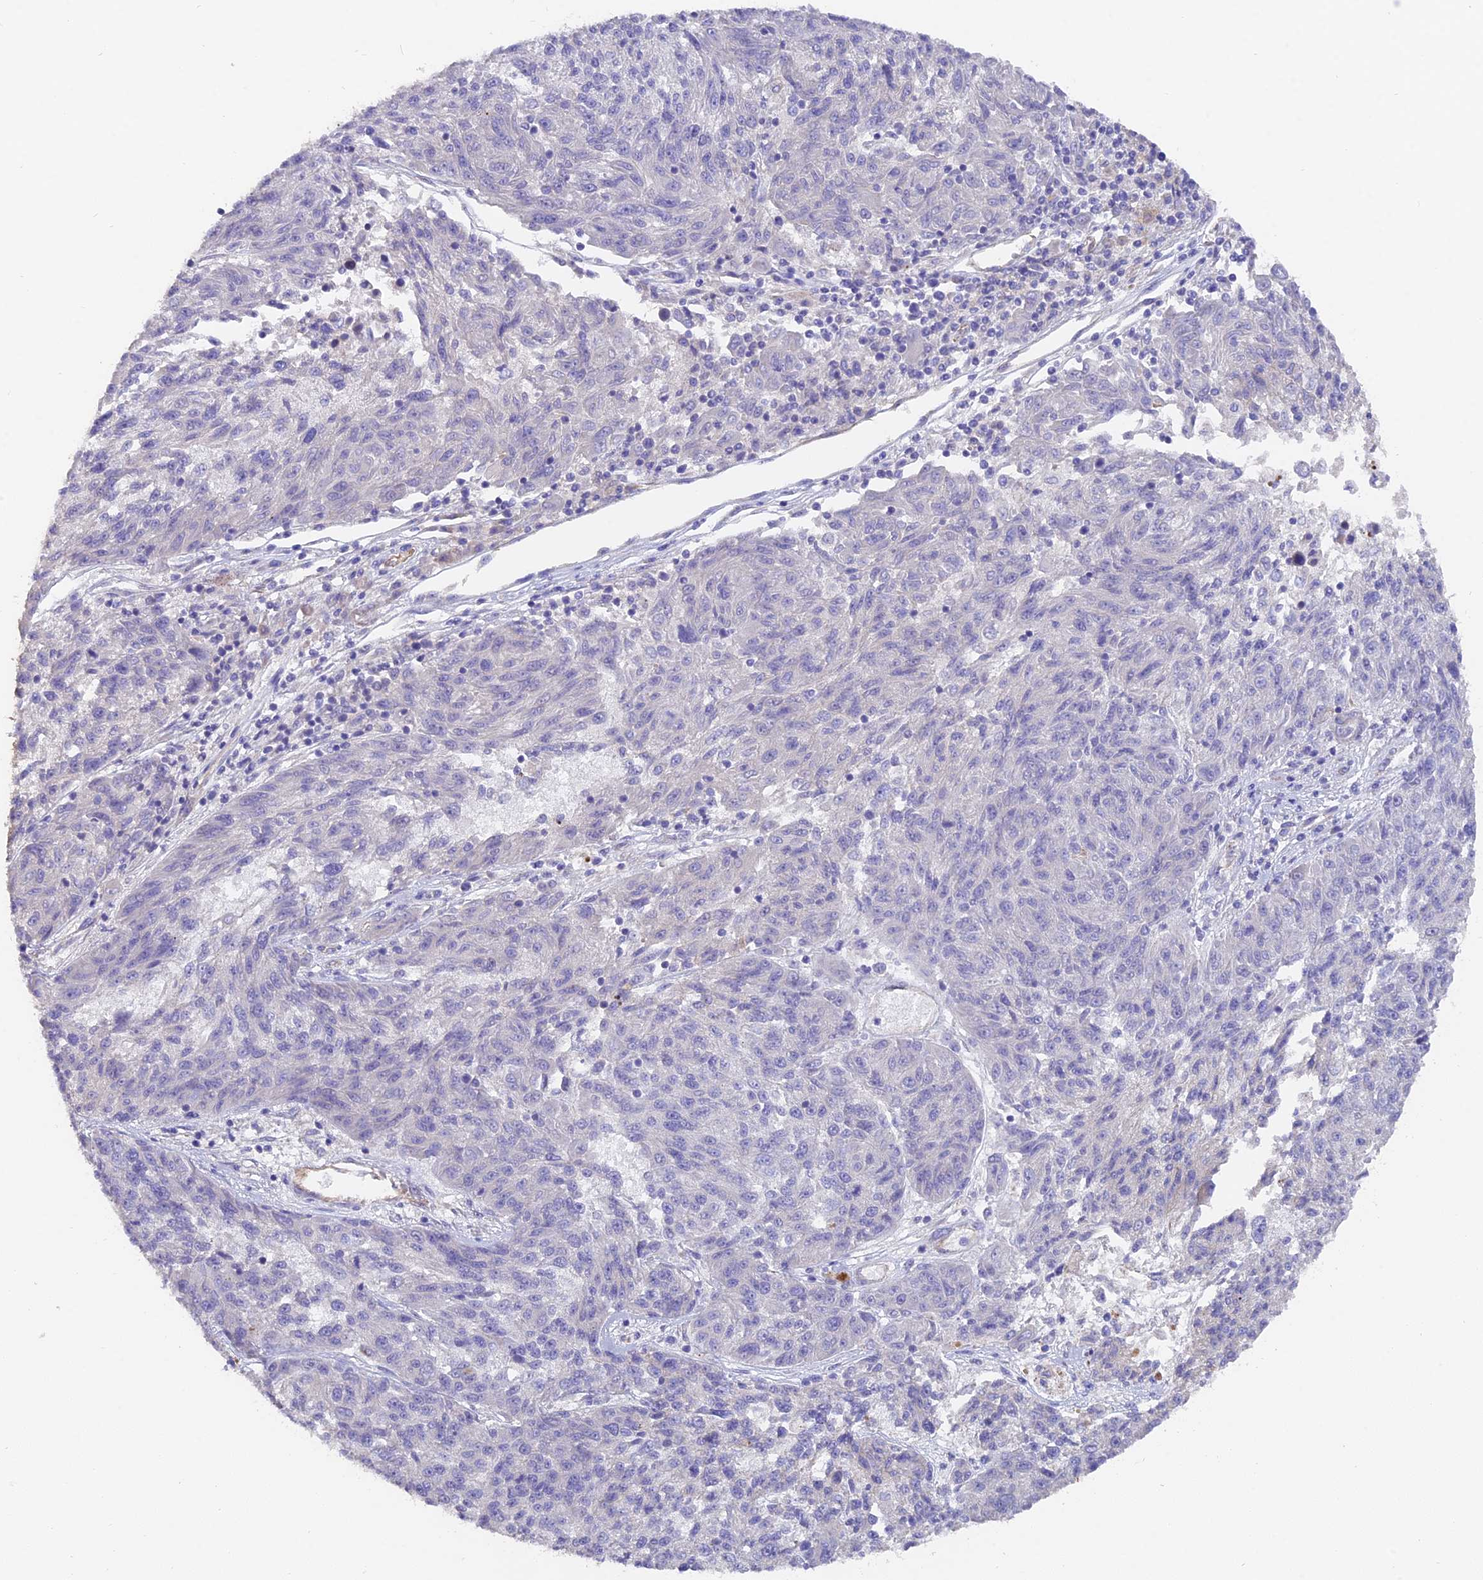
{"staining": {"intensity": "negative", "quantity": "none", "location": "none"}, "tissue": "melanoma", "cell_type": "Tumor cells", "image_type": "cancer", "snomed": [{"axis": "morphology", "description": "Malignant melanoma, NOS"}, {"axis": "topography", "description": "Skin"}], "caption": "A micrograph of human malignant melanoma is negative for staining in tumor cells.", "gene": "FAM168B", "patient": {"sex": "male", "age": 53}}